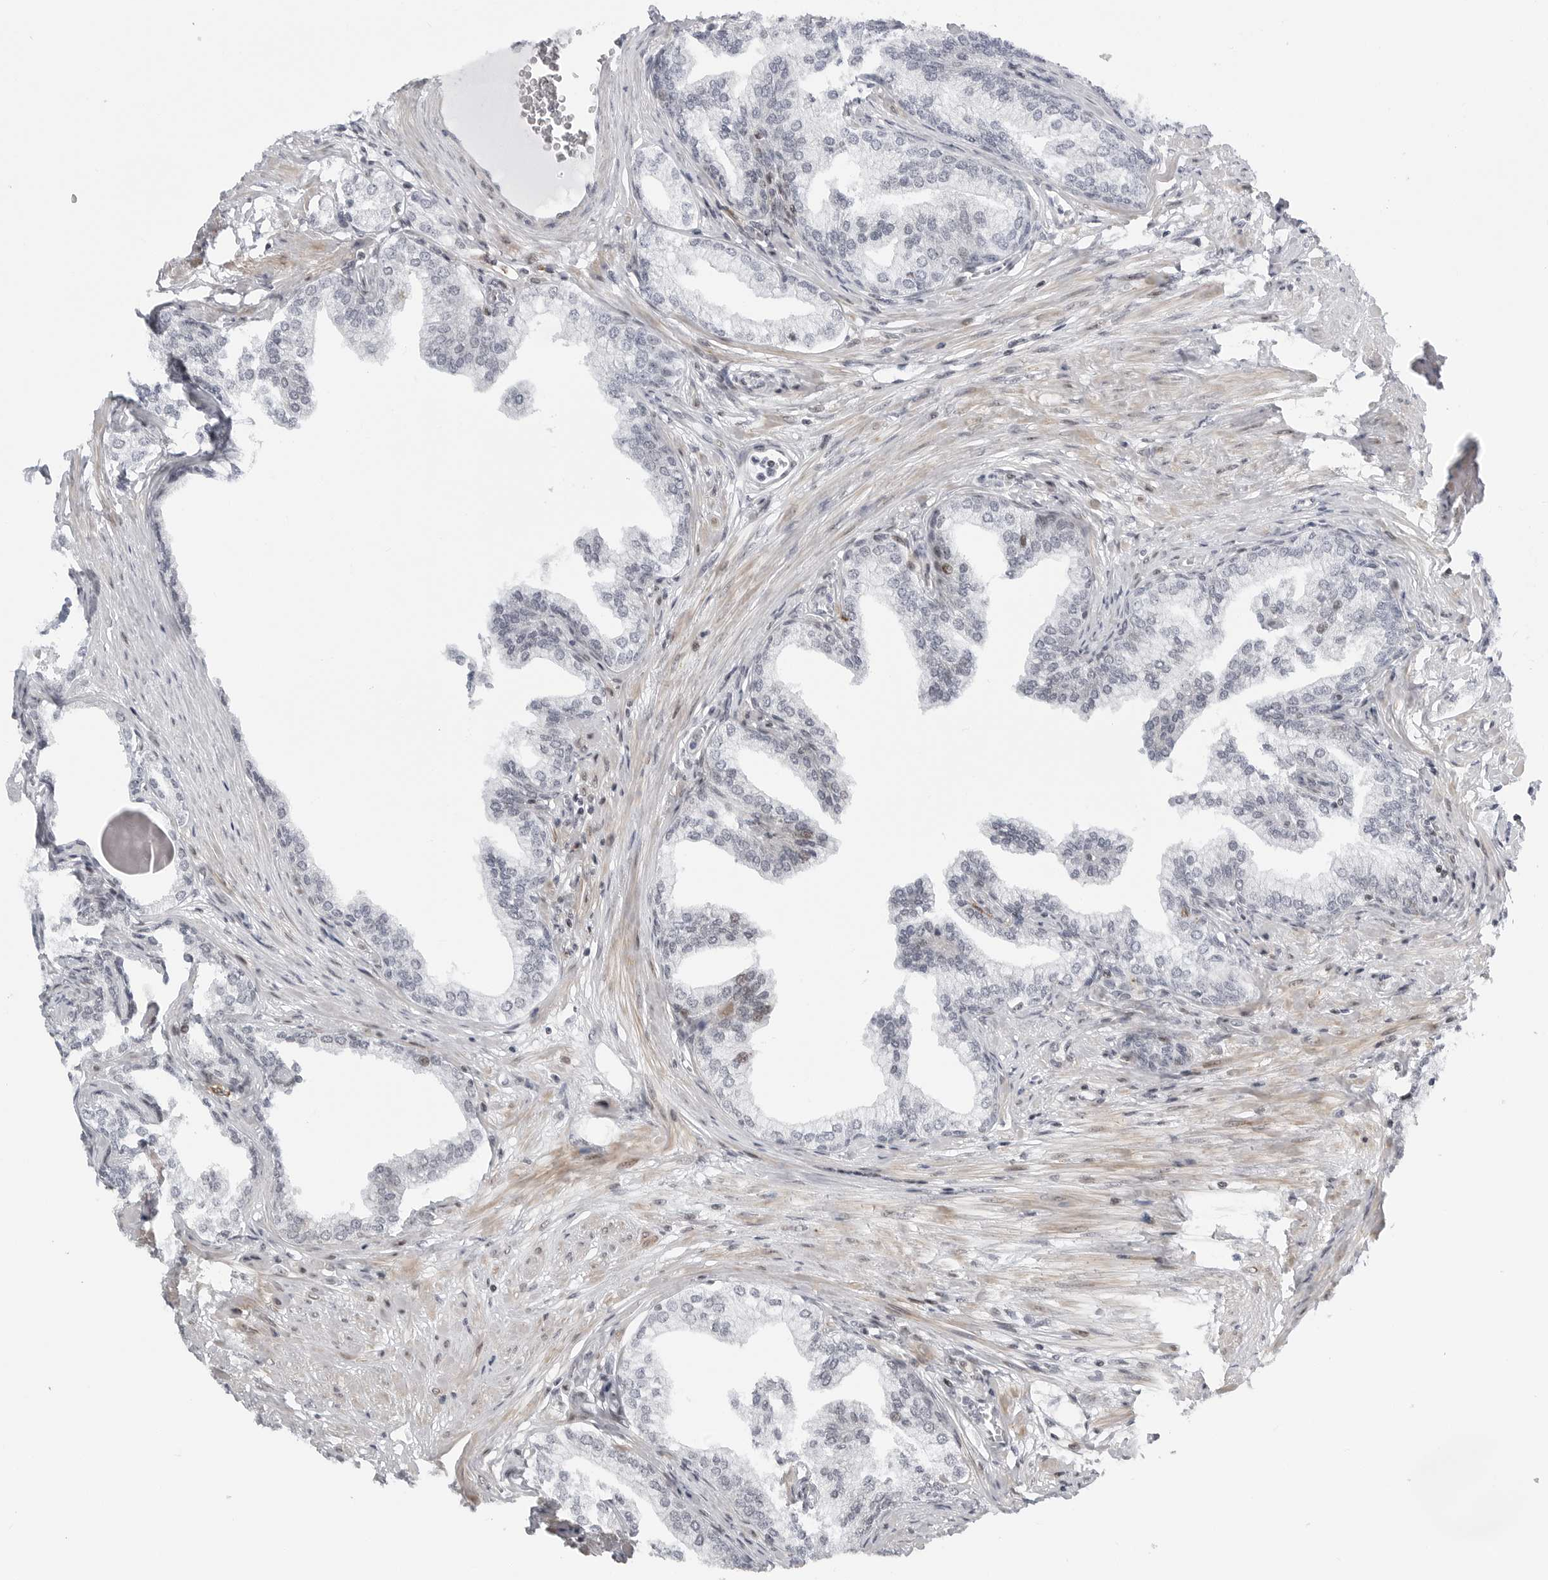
{"staining": {"intensity": "negative", "quantity": "none", "location": "none"}, "tissue": "prostate", "cell_type": "Glandular cells", "image_type": "normal", "snomed": [{"axis": "morphology", "description": "Normal tissue, NOS"}, {"axis": "morphology", "description": "Urothelial carcinoma, Low grade"}, {"axis": "topography", "description": "Urinary bladder"}, {"axis": "topography", "description": "Prostate"}], "caption": "IHC image of normal prostate: prostate stained with DAB (3,3'-diaminobenzidine) demonstrates no significant protein staining in glandular cells.", "gene": "FAM135B", "patient": {"sex": "male", "age": 60}}